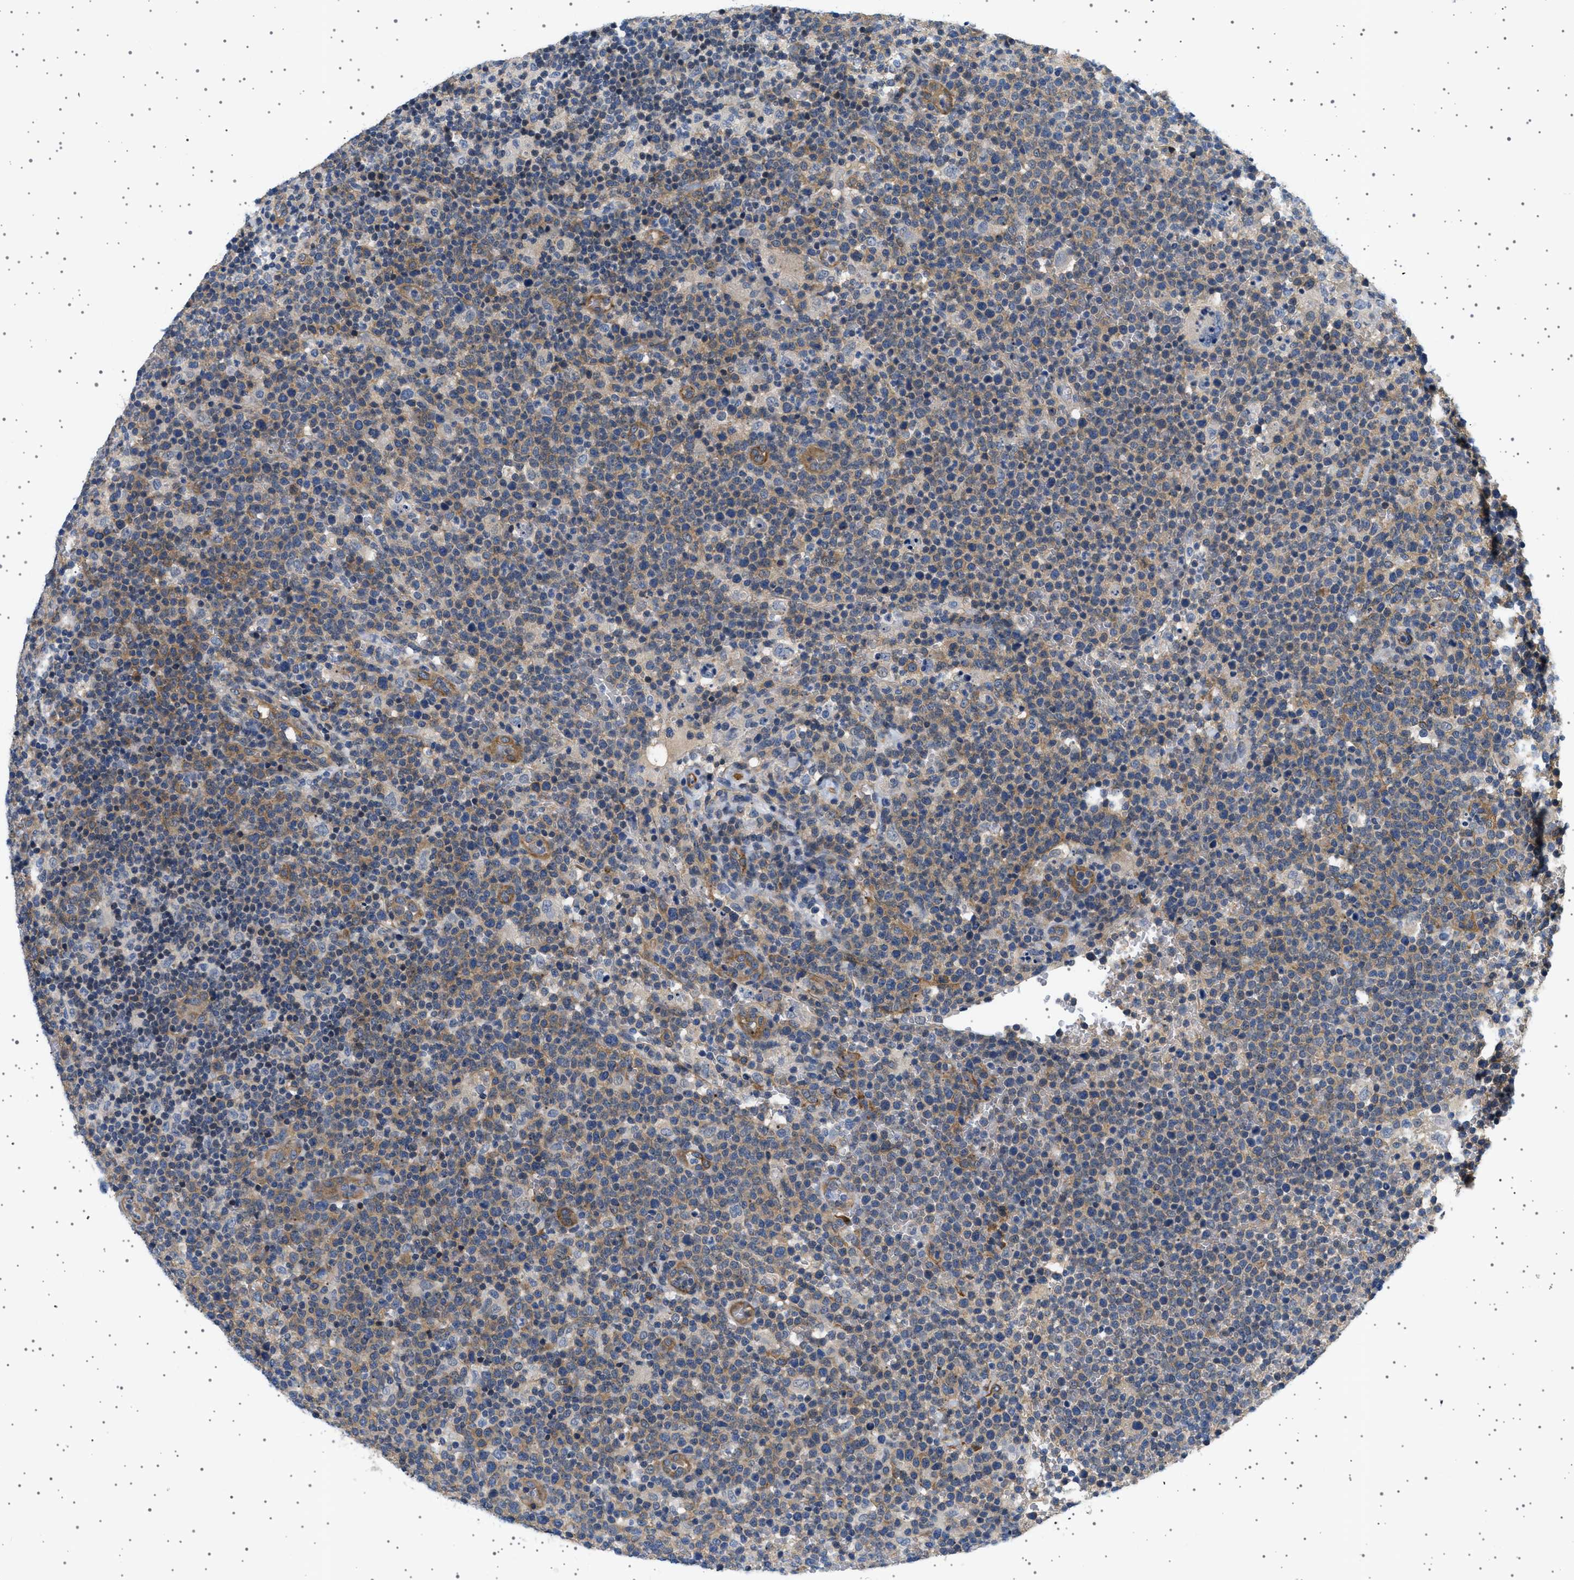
{"staining": {"intensity": "moderate", "quantity": "25%-75%", "location": "cytoplasmic/membranous"}, "tissue": "lymphoma", "cell_type": "Tumor cells", "image_type": "cancer", "snomed": [{"axis": "morphology", "description": "Malignant lymphoma, non-Hodgkin's type, High grade"}, {"axis": "topography", "description": "Lymph node"}], "caption": "Immunohistochemical staining of human lymphoma reveals medium levels of moderate cytoplasmic/membranous staining in approximately 25%-75% of tumor cells. The staining is performed using DAB brown chromogen to label protein expression. The nuclei are counter-stained blue using hematoxylin.", "gene": "PLPP6", "patient": {"sex": "male", "age": 61}}